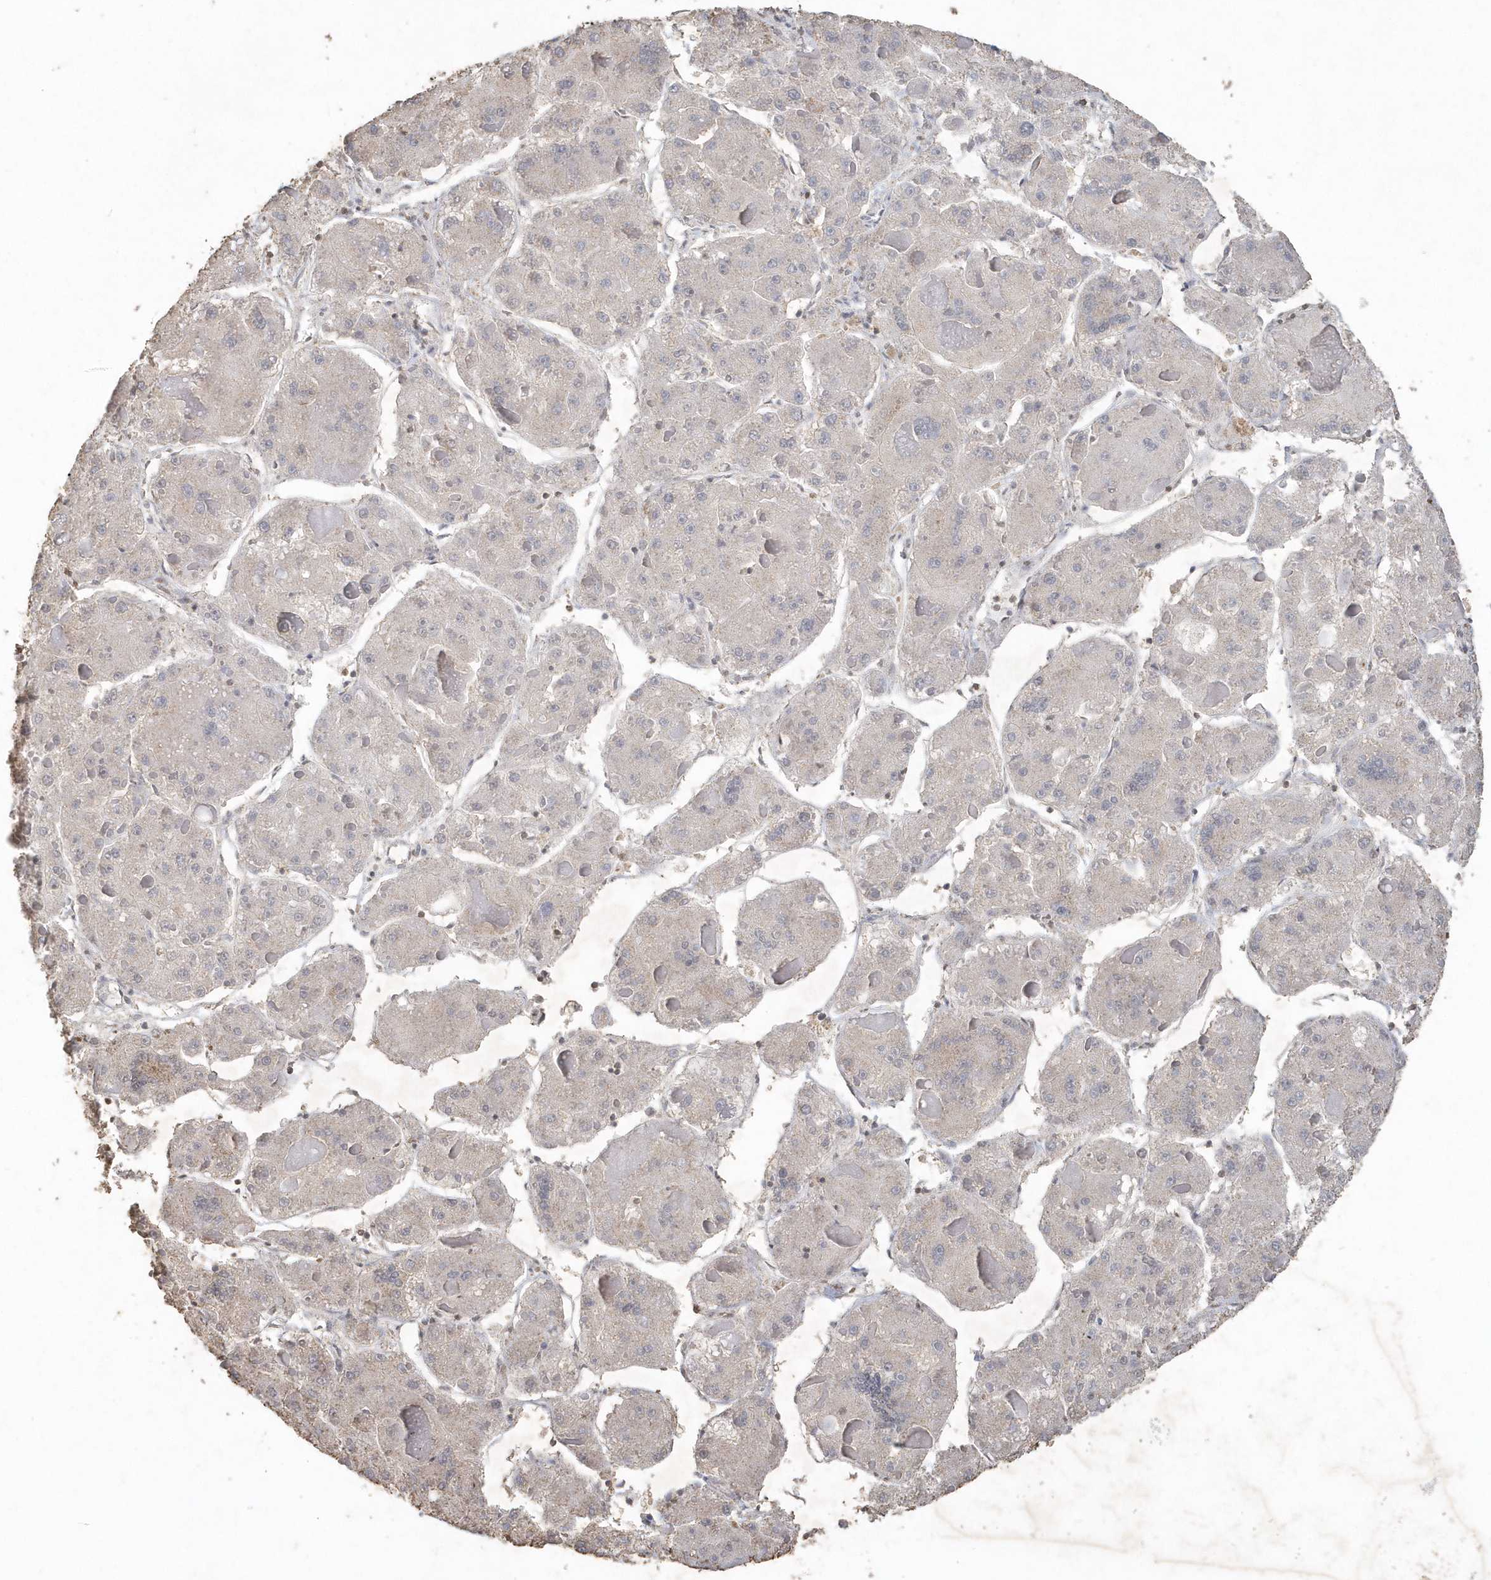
{"staining": {"intensity": "weak", "quantity": "<25%", "location": "cytoplasmic/membranous"}, "tissue": "liver cancer", "cell_type": "Tumor cells", "image_type": "cancer", "snomed": [{"axis": "morphology", "description": "Carcinoma, Hepatocellular, NOS"}, {"axis": "topography", "description": "Liver"}], "caption": "This is an IHC micrograph of human liver cancer (hepatocellular carcinoma). There is no staining in tumor cells.", "gene": "PDCD1", "patient": {"sex": "female", "age": 73}}